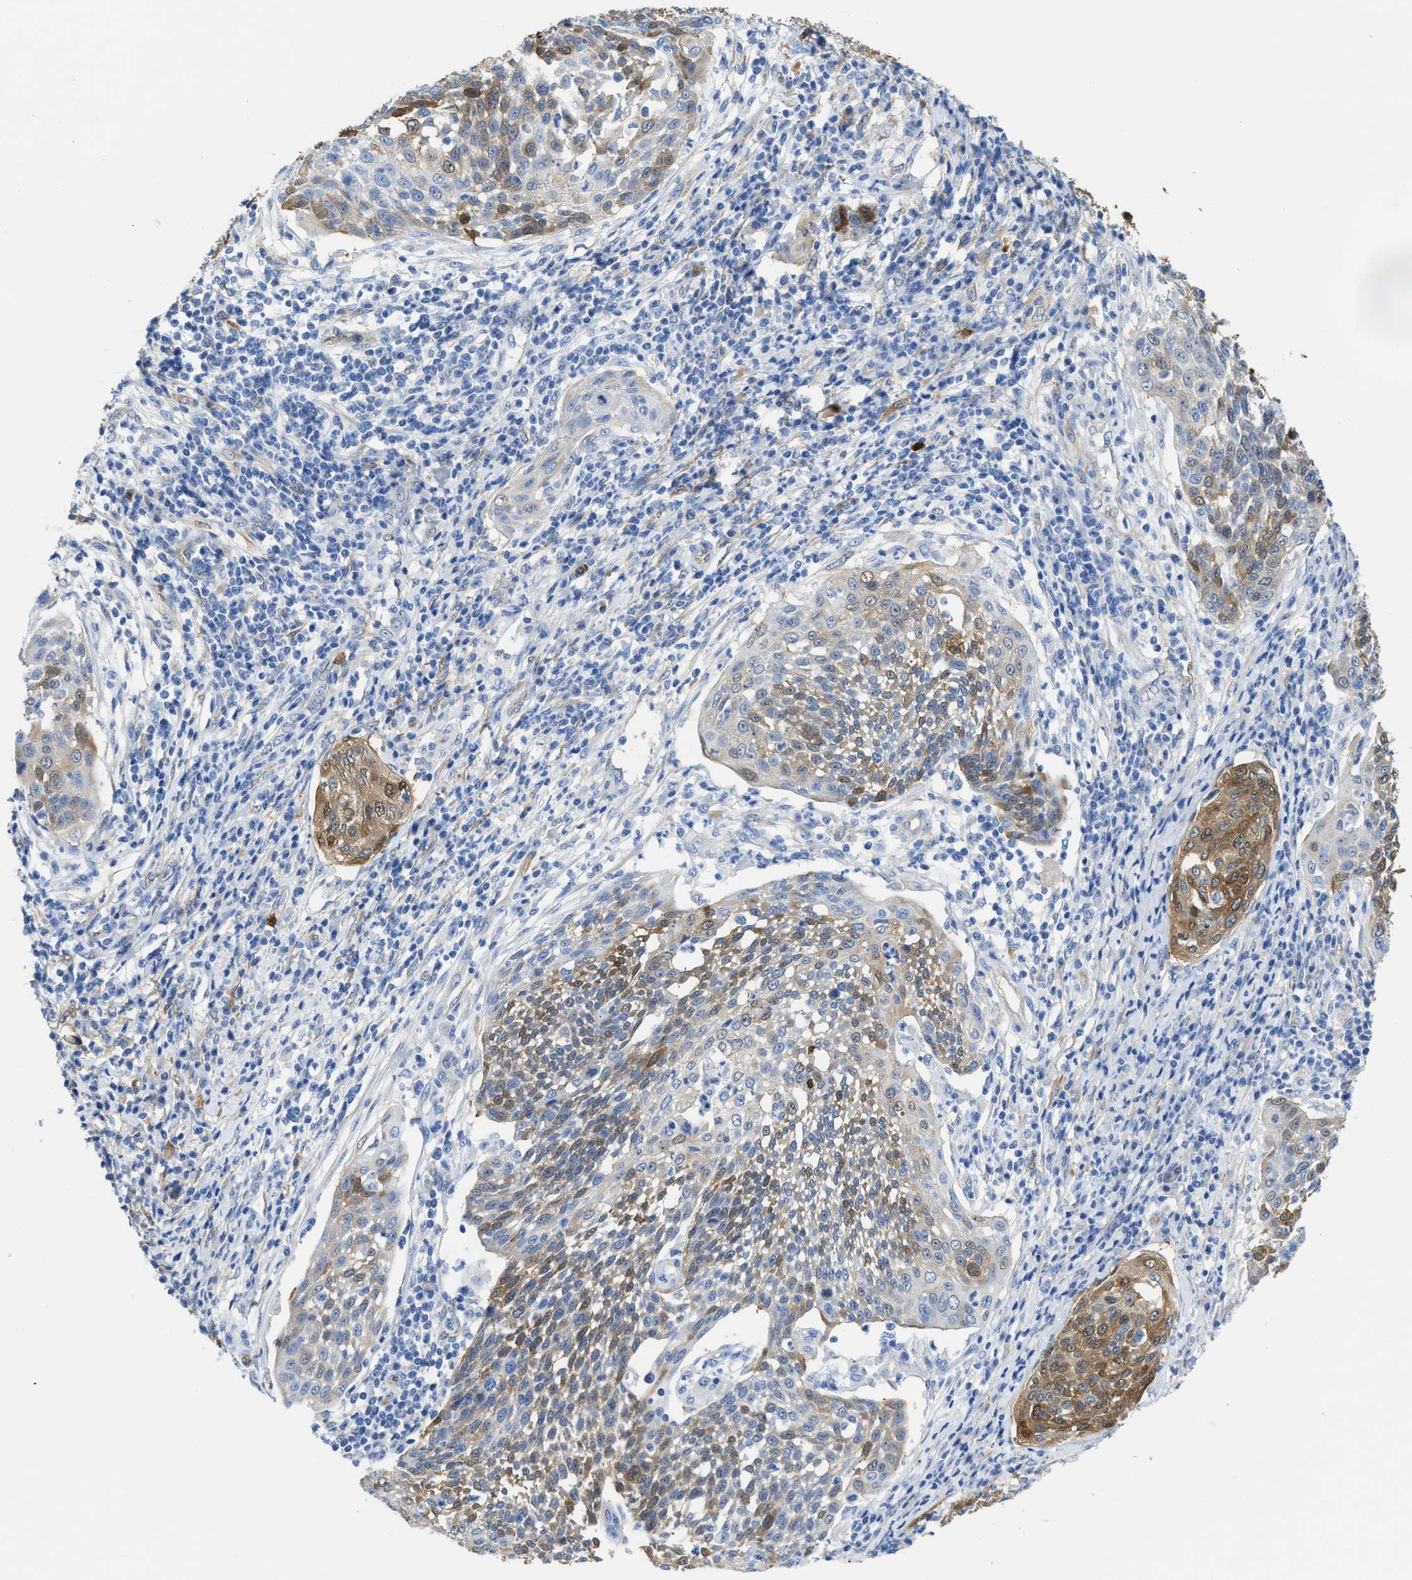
{"staining": {"intensity": "moderate", "quantity": "25%-75%", "location": "cytoplasmic/membranous,nuclear"}, "tissue": "cervical cancer", "cell_type": "Tumor cells", "image_type": "cancer", "snomed": [{"axis": "morphology", "description": "Squamous cell carcinoma, NOS"}, {"axis": "topography", "description": "Cervix"}], "caption": "Protein expression analysis of squamous cell carcinoma (cervical) demonstrates moderate cytoplasmic/membranous and nuclear expression in approximately 25%-75% of tumor cells. Using DAB (brown) and hematoxylin (blue) stains, captured at high magnification using brightfield microscopy.", "gene": "ASS1", "patient": {"sex": "female", "age": 34}}